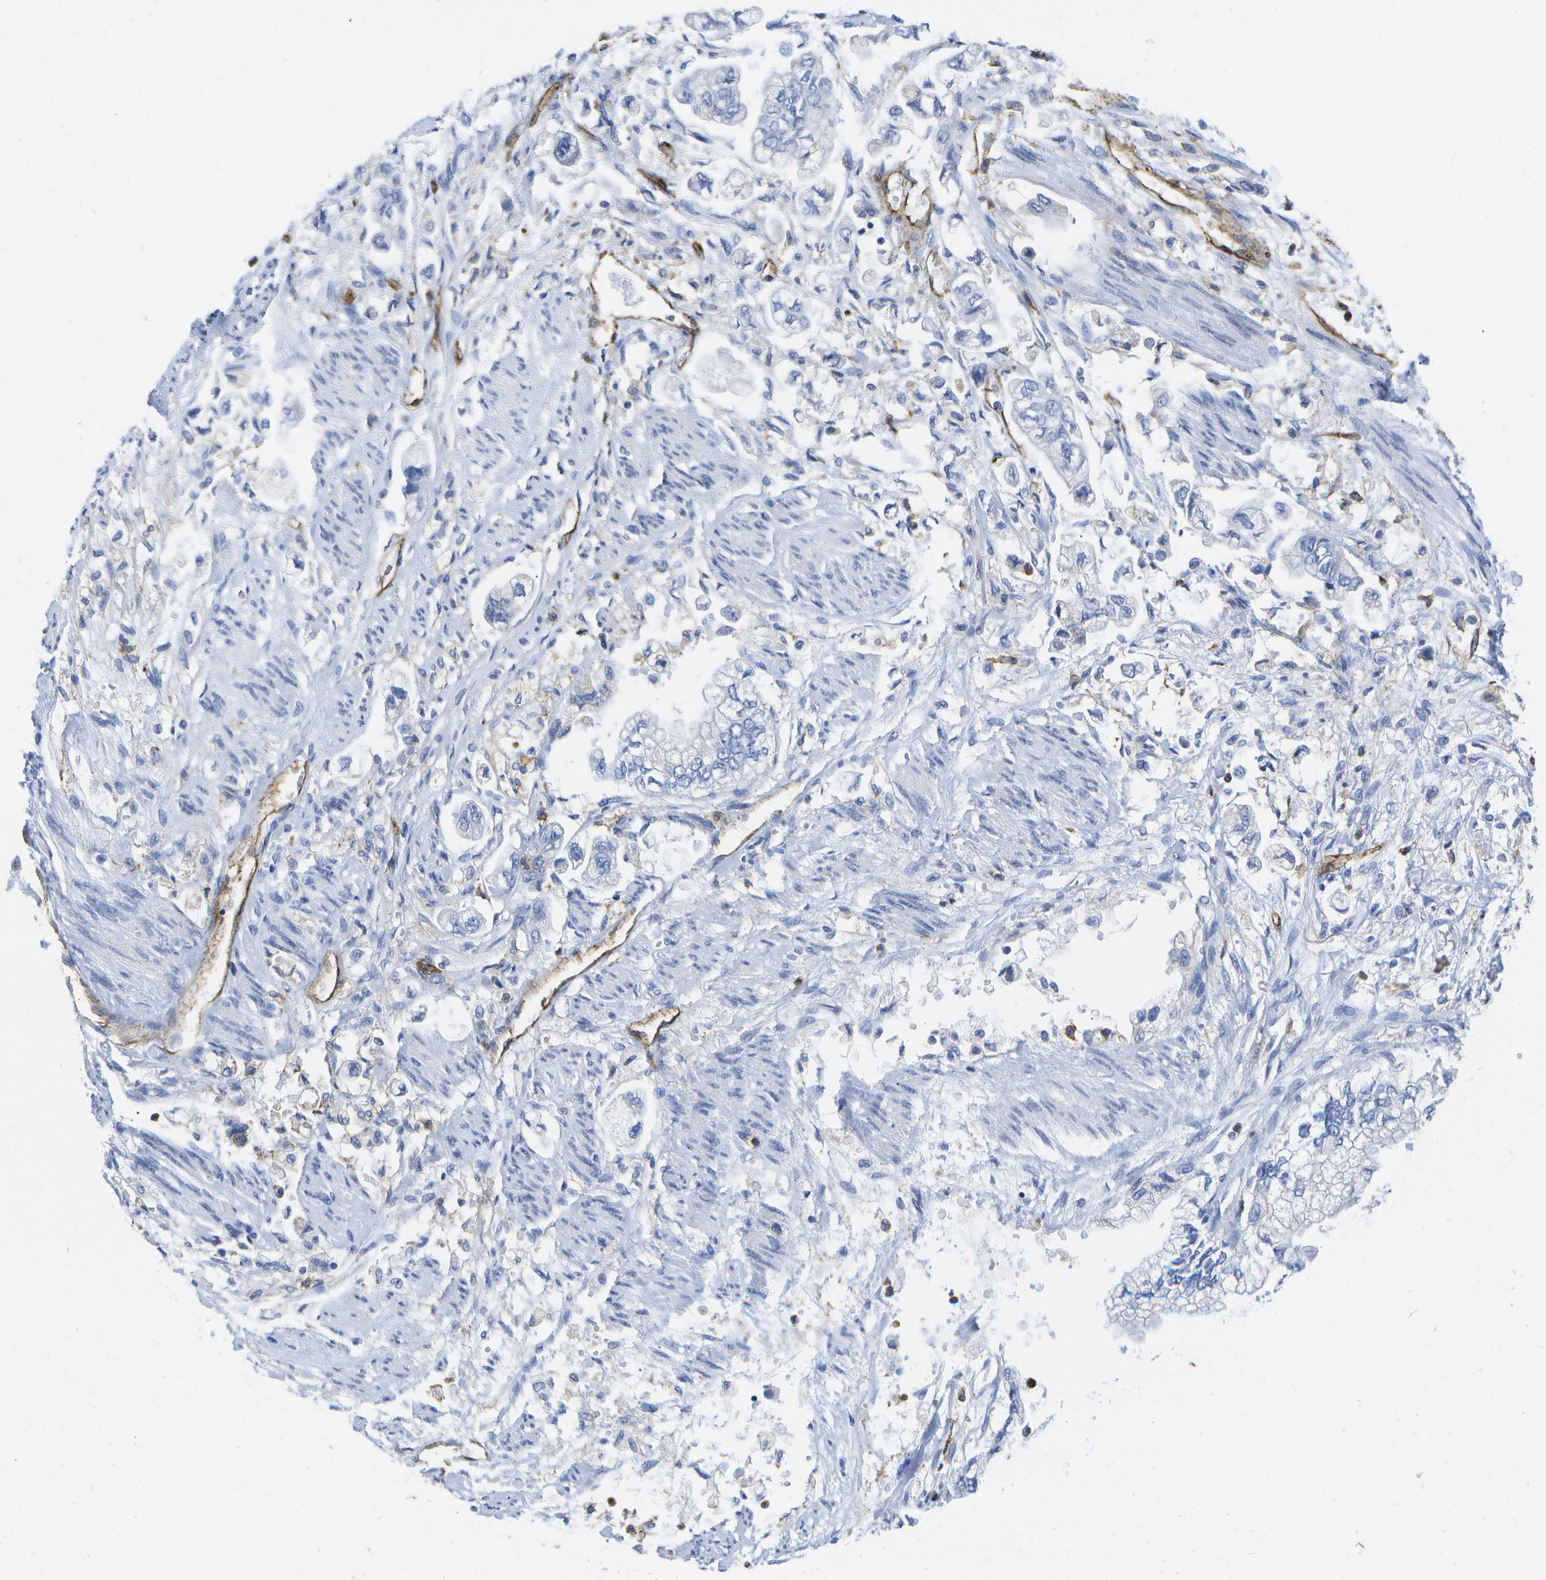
{"staining": {"intensity": "negative", "quantity": "none", "location": "none"}, "tissue": "stomach cancer", "cell_type": "Tumor cells", "image_type": "cancer", "snomed": [{"axis": "morphology", "description": "Normal tissue, NOS"}, {"axis": "morphology", "description": "Adenocarcinoma, NOS"}, {"axis": "topography", "description": "Stomach"}], "caption": "Stomach adenocarcinoma was stained to show a protein in brown. There is no significant positivity in tumor cells.", "gene": "DYSF", "patient": {"sex": "male", "age": 62}}